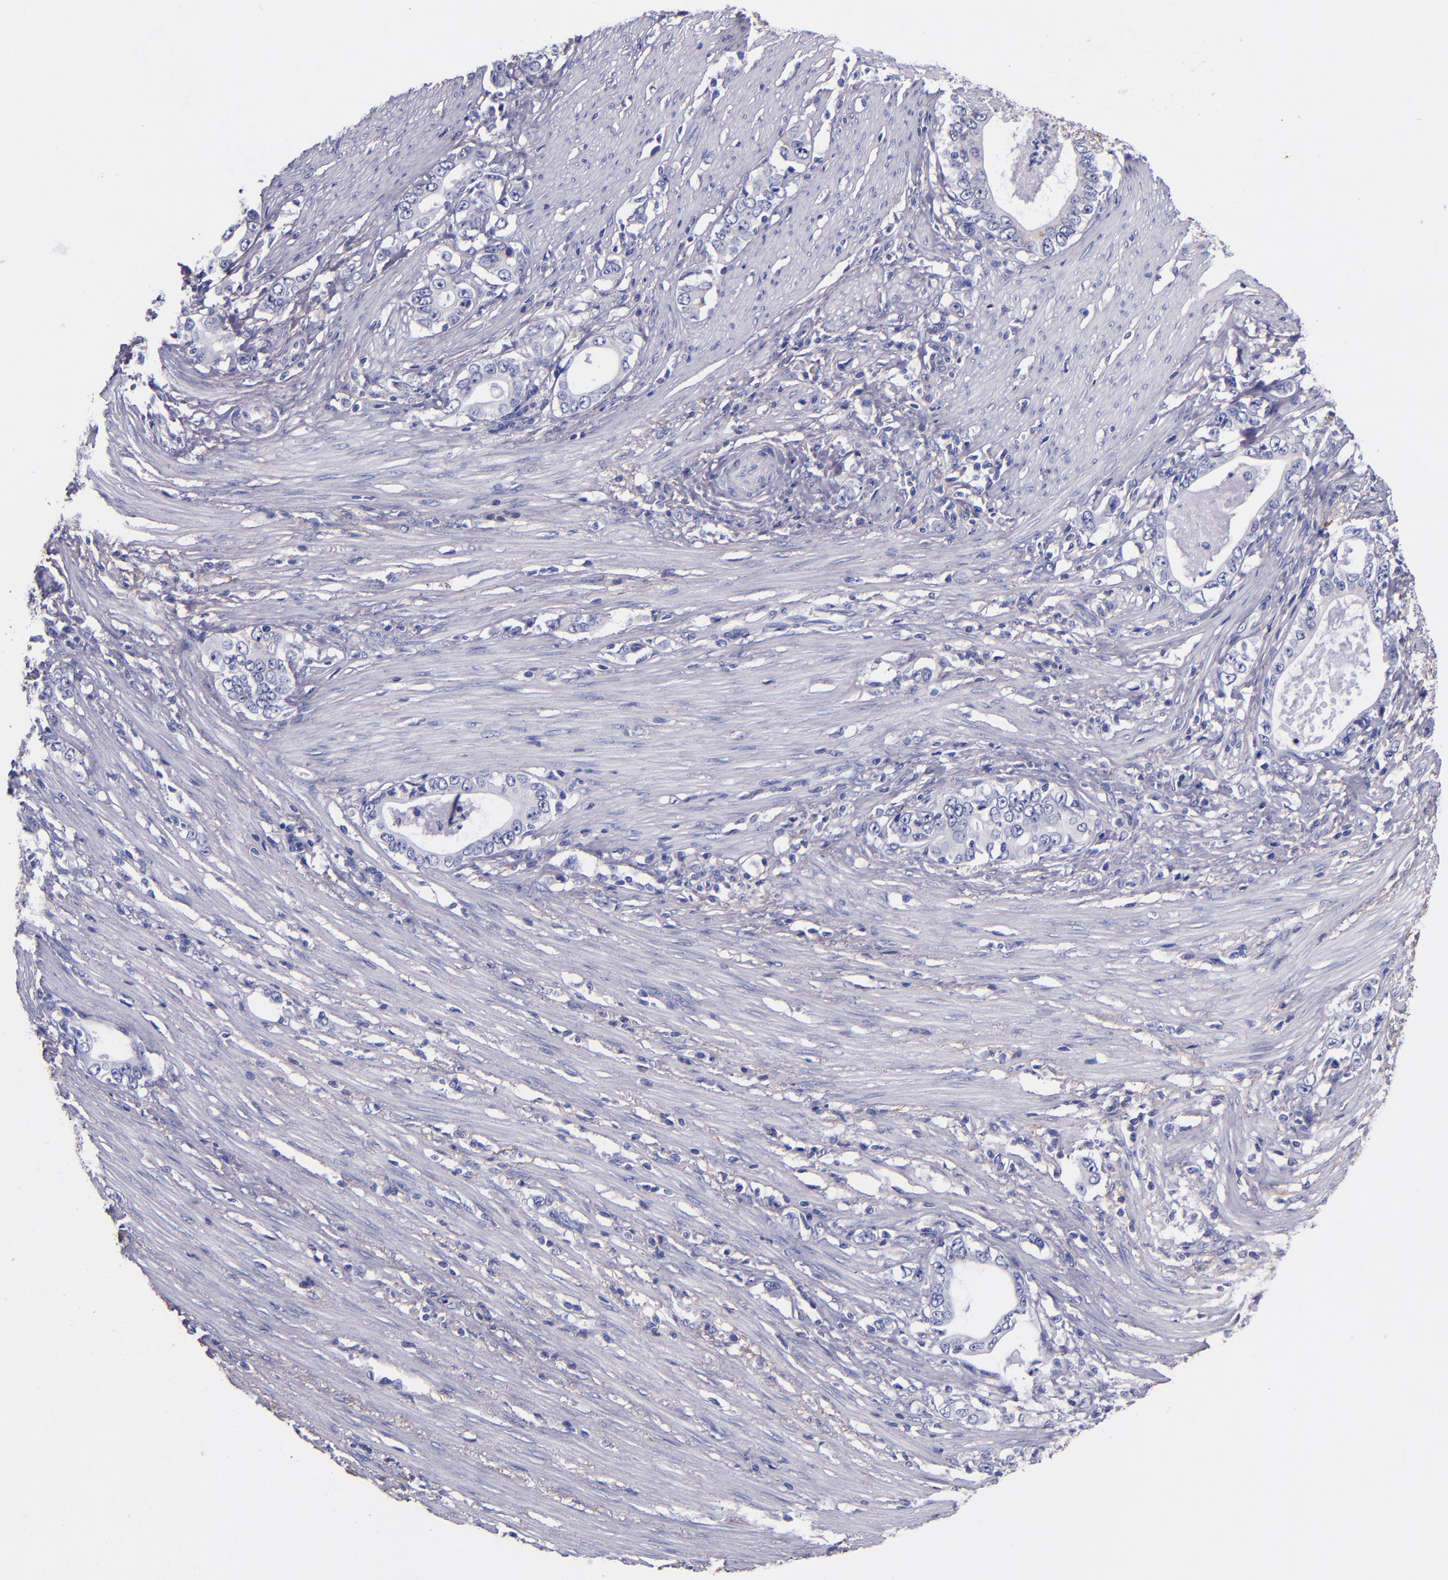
{"staining": {"intensity": "negative", "quantity": "none", "location": "none"}, "tissue": "stomach cancer", "cell_type": "Tumor cells", "image_type": "cancer", "snomed": [{"axis": "morphology", "description": "Adenocarcinoma, NOS"}, {"axis": "topography", "description": "Stomach, lower"}], "caption": "The micrograph exhibits no significant expression in tumor cells of stomach cancer (adenocarcinoma).", "gene": "IVL", "patient": {"sex": "female", "age": 72}}